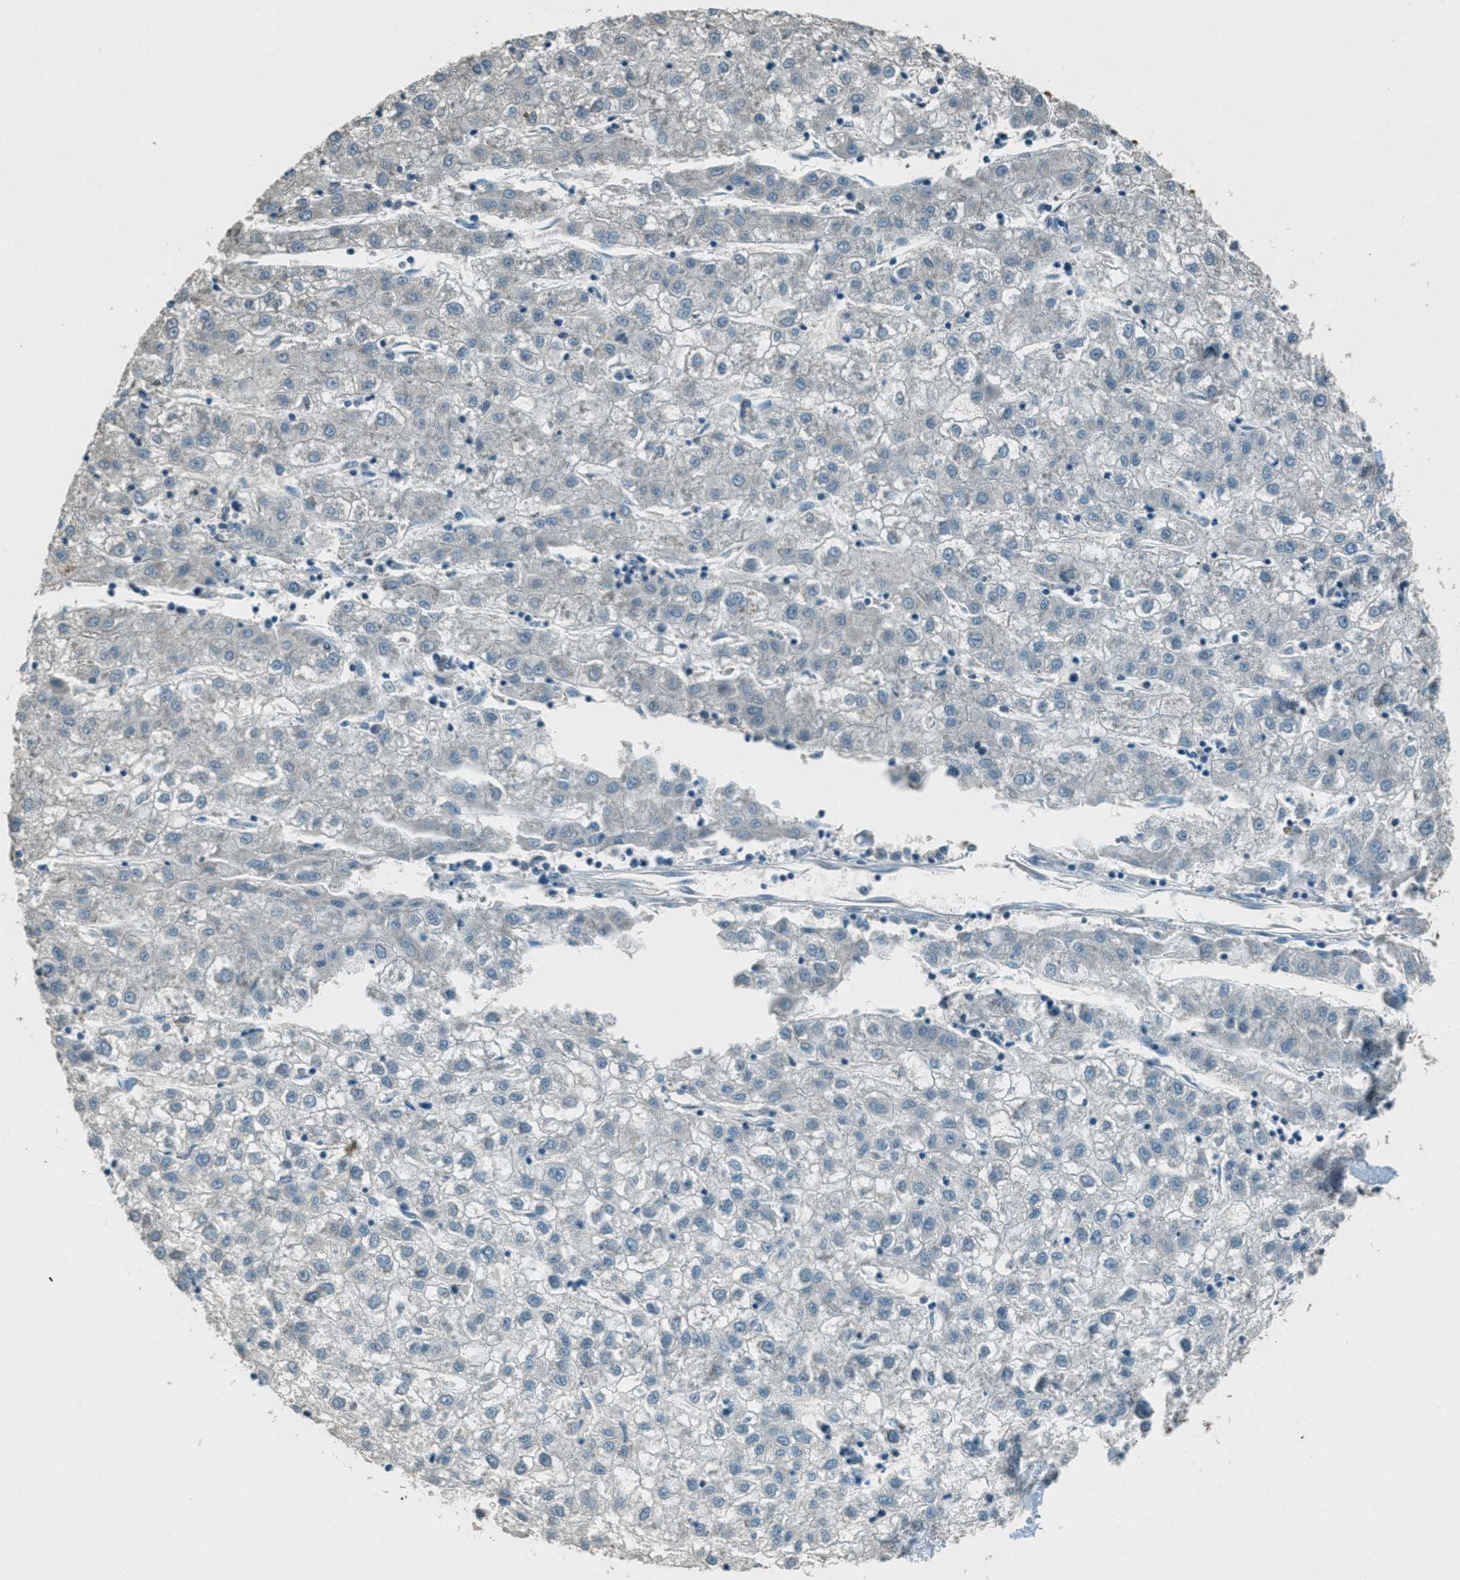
{"staining": {"intensity": "weak", "quantity": "<25%", "location": "cytoplasmic/membranous"}, "tissue": "liver cancer", "cell_type": "Tumor cells", "image_type": "cancer", "snomed": [{"axis": "morphology", "description": "Carcinoma, Hepatocellular, NOS"}, {"axis": "topography", "description": "Liver"}], "caption": "DAB (3,3'-diaminobenzidine) immunohistochemical staining of liver hepatocellular carcinoma shows no significant expression in tumor cells.", "gene": "MSLN", "patient": {"sex": "male", "age": 72}}